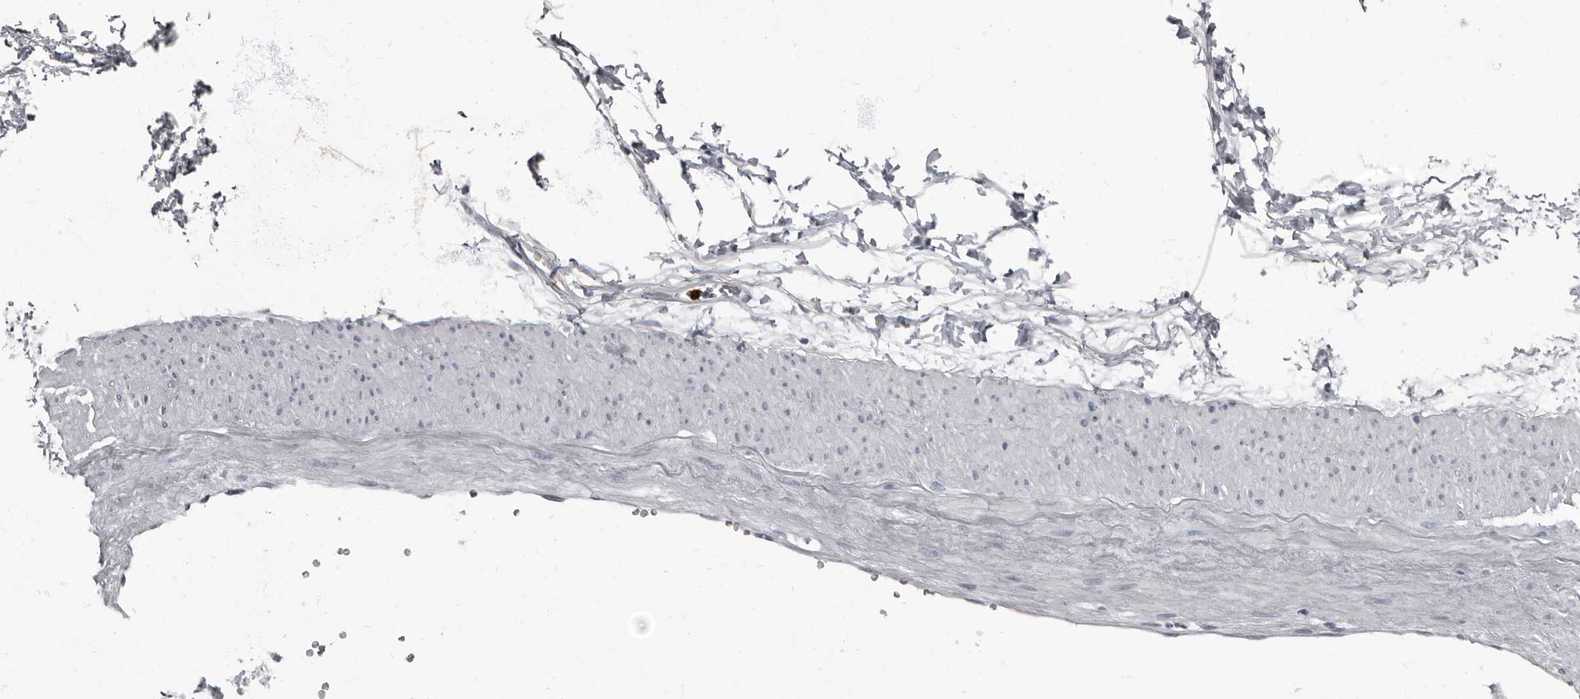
{"staining": {"intensity": "negative", "quantity": "none", "location": "none"}, "tissue": "adipose tissue", "cell_type": "Adipocytes", "image_type": "normal", "snomed": [{"axis": "morphology", "description": "Normal tissue, NOS"}, {"axis": "morphology", "description": "Adenocarcinoma, NOS"}, {"axis": "topography", "description": "Pancreas"}, {"axis": "topography", "description": "Peripheral nerve tissue"}], "caption": "An IHC photomicrograph of benign adipose tissue is shown. There is no staining in adipocytes of adipose tissue. (DAB immunohistochemistry (IHC), high magnification).", "gene": "TPD52L1", "patient": {"sex": "male", "age": 59}}